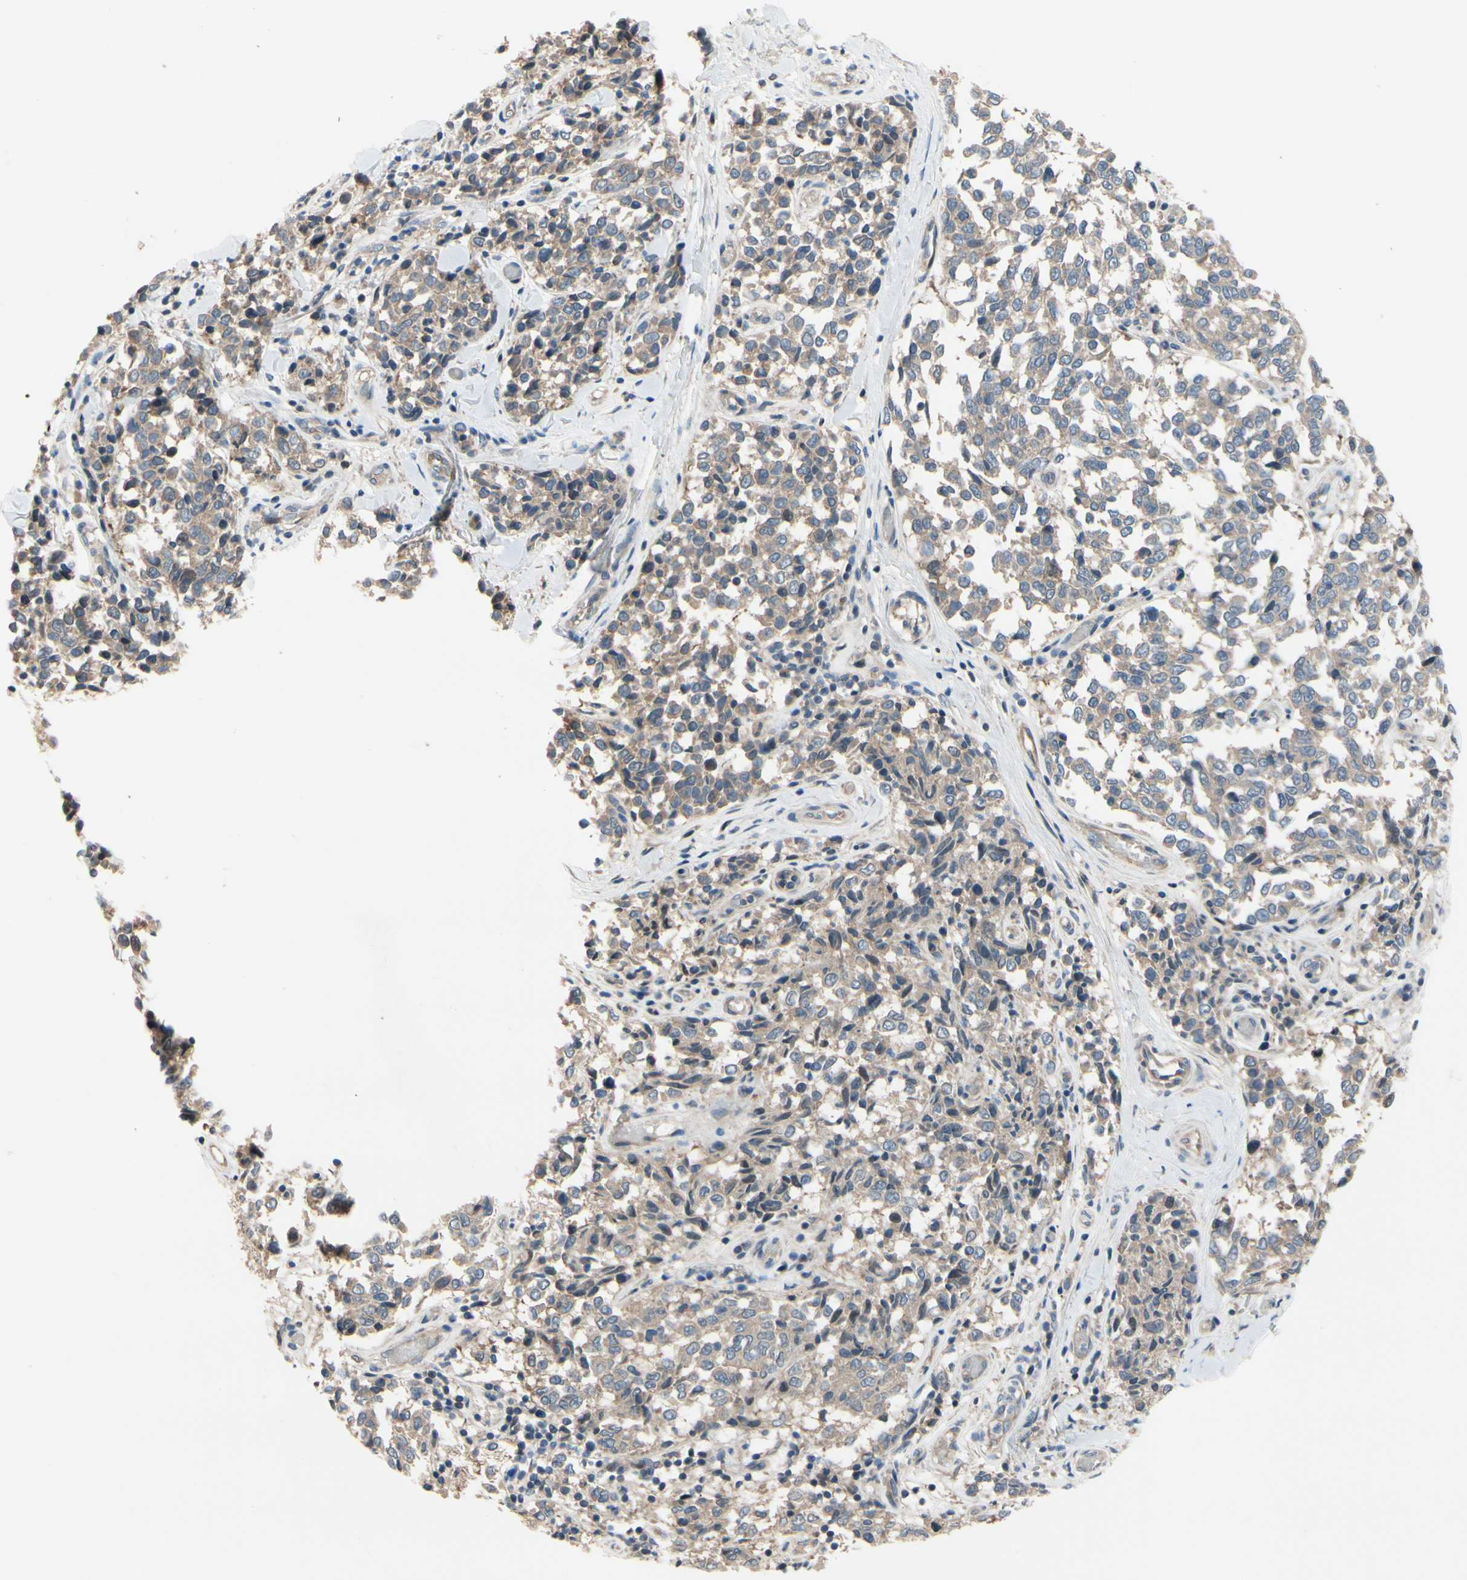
{"staining": {"intensity": "weak", "quantity": ">75%", "location": "cytoplasmic/membranous"}, "tissue": "melanoma", "cell_type": "Tumor cells", "image_type": "cancer", "snomed": [{"axis": "morphology", "description": "Malignant melanoma, NOS"}, {"axis": "topography", "description": "Skin"}], "caption": "Tumor cells show low levels of weak cytoplasmic/membranous expression in approximately >75% of cells in human melanoma.", "gene": "ICAM5", "patient": {"sex": "female", "age": 64}}